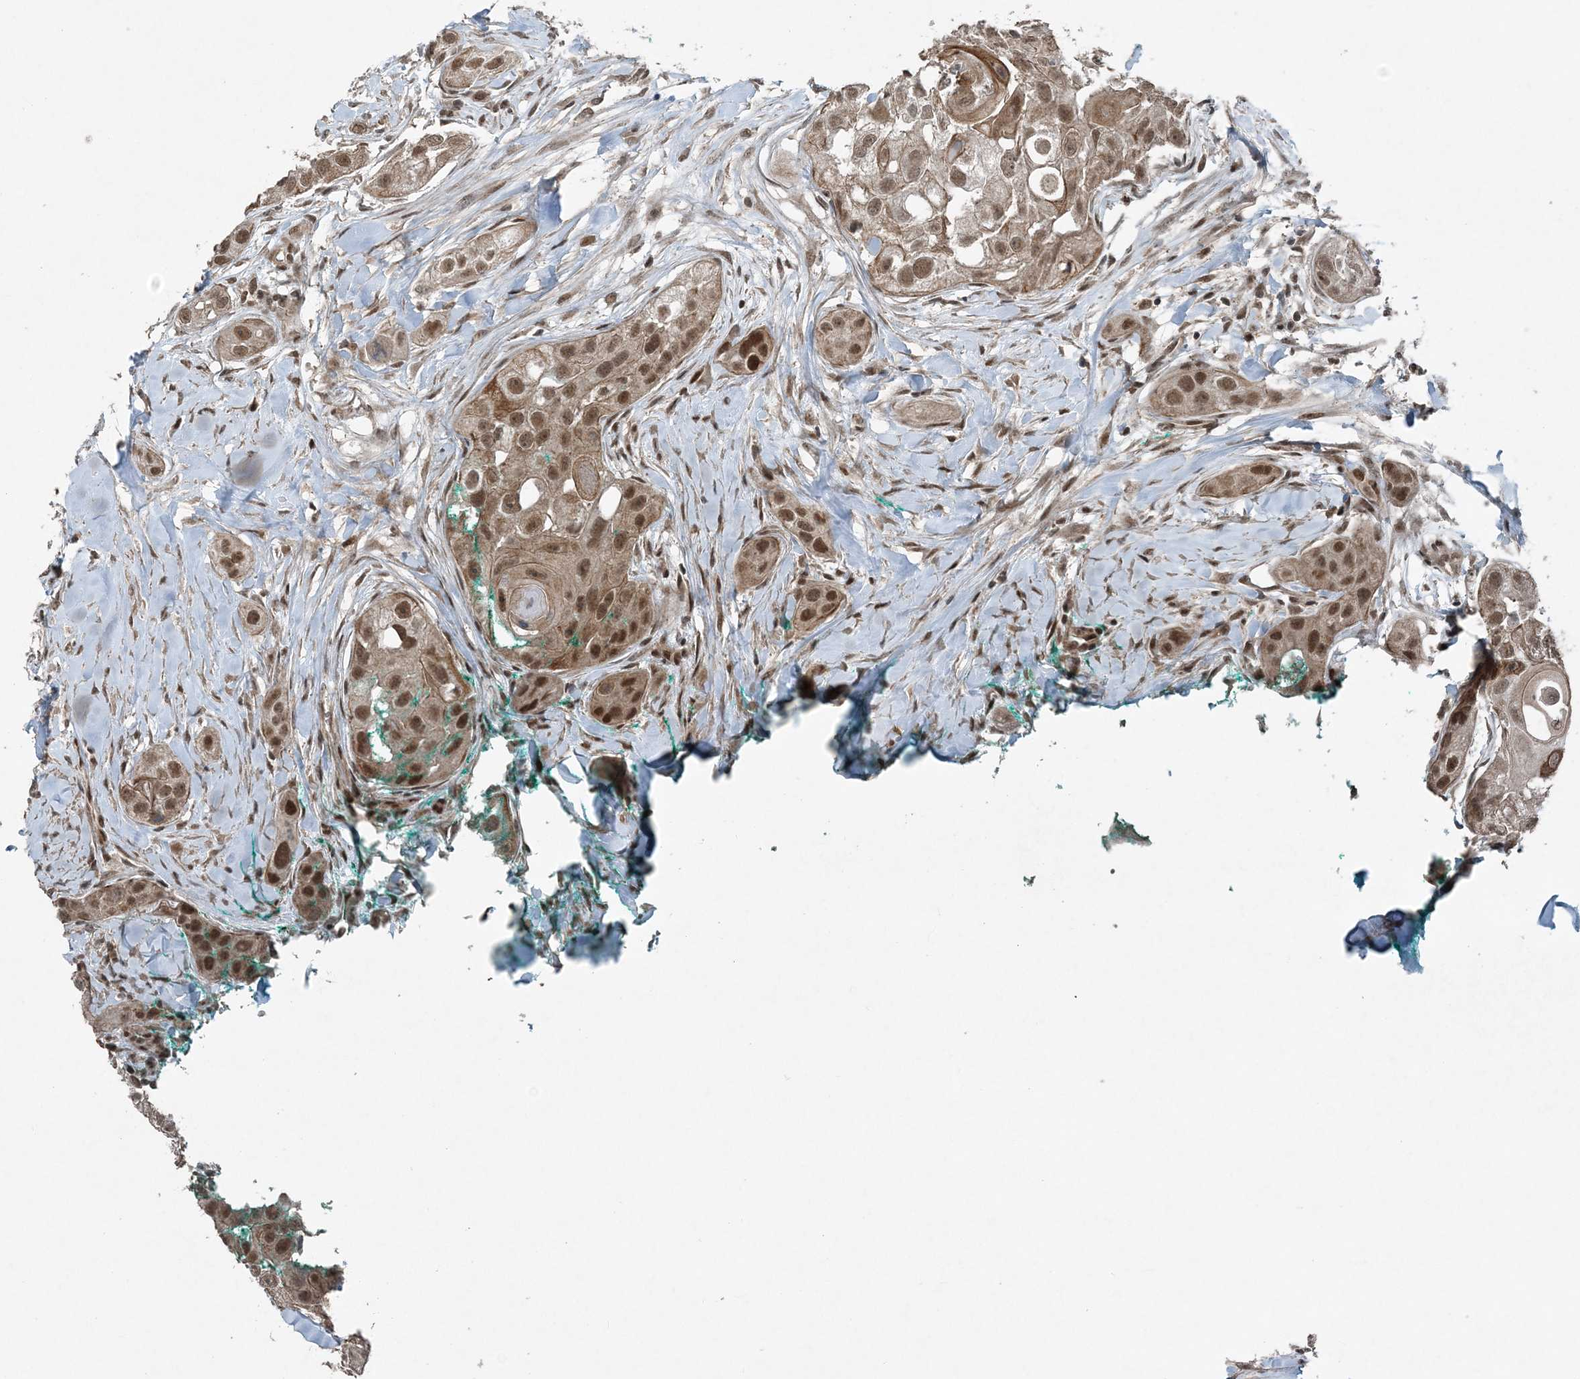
{"staining": {"intensity": "moderate", "quantity": ">75%", "location": "nuclear"}, "tissue": "head and neck cancer", "cell_type": "Tumor cells", "image_type": "cancer", "snomed": [{"axis": "morphology", "description": "Normal tissue, NOS"}, {"axis": "morphology", "description": "Squamous cell carcinoma, NOS"}, {"axis": "topography", "description": "Skeletal muscle"}, {"axis": "topography", "description": "Head-Neck"}], "caption": "High-magnification brightfield microscopy of head and neck cancer (squamous cell carcinoma) stained with DAB (3,3'-diaminobenzidine) (brown) and counterstained with hematoxylin (blue). tumor cells exhibit moderate nuclear expression is present in approximately>75% of cells. The staining was performed using DAB, with brown indicating positive protein expression. Nuclei are stained blue with hematoxylin.", "gene": "COPS7B", "patient": {"sex": "male", "age": 51}}